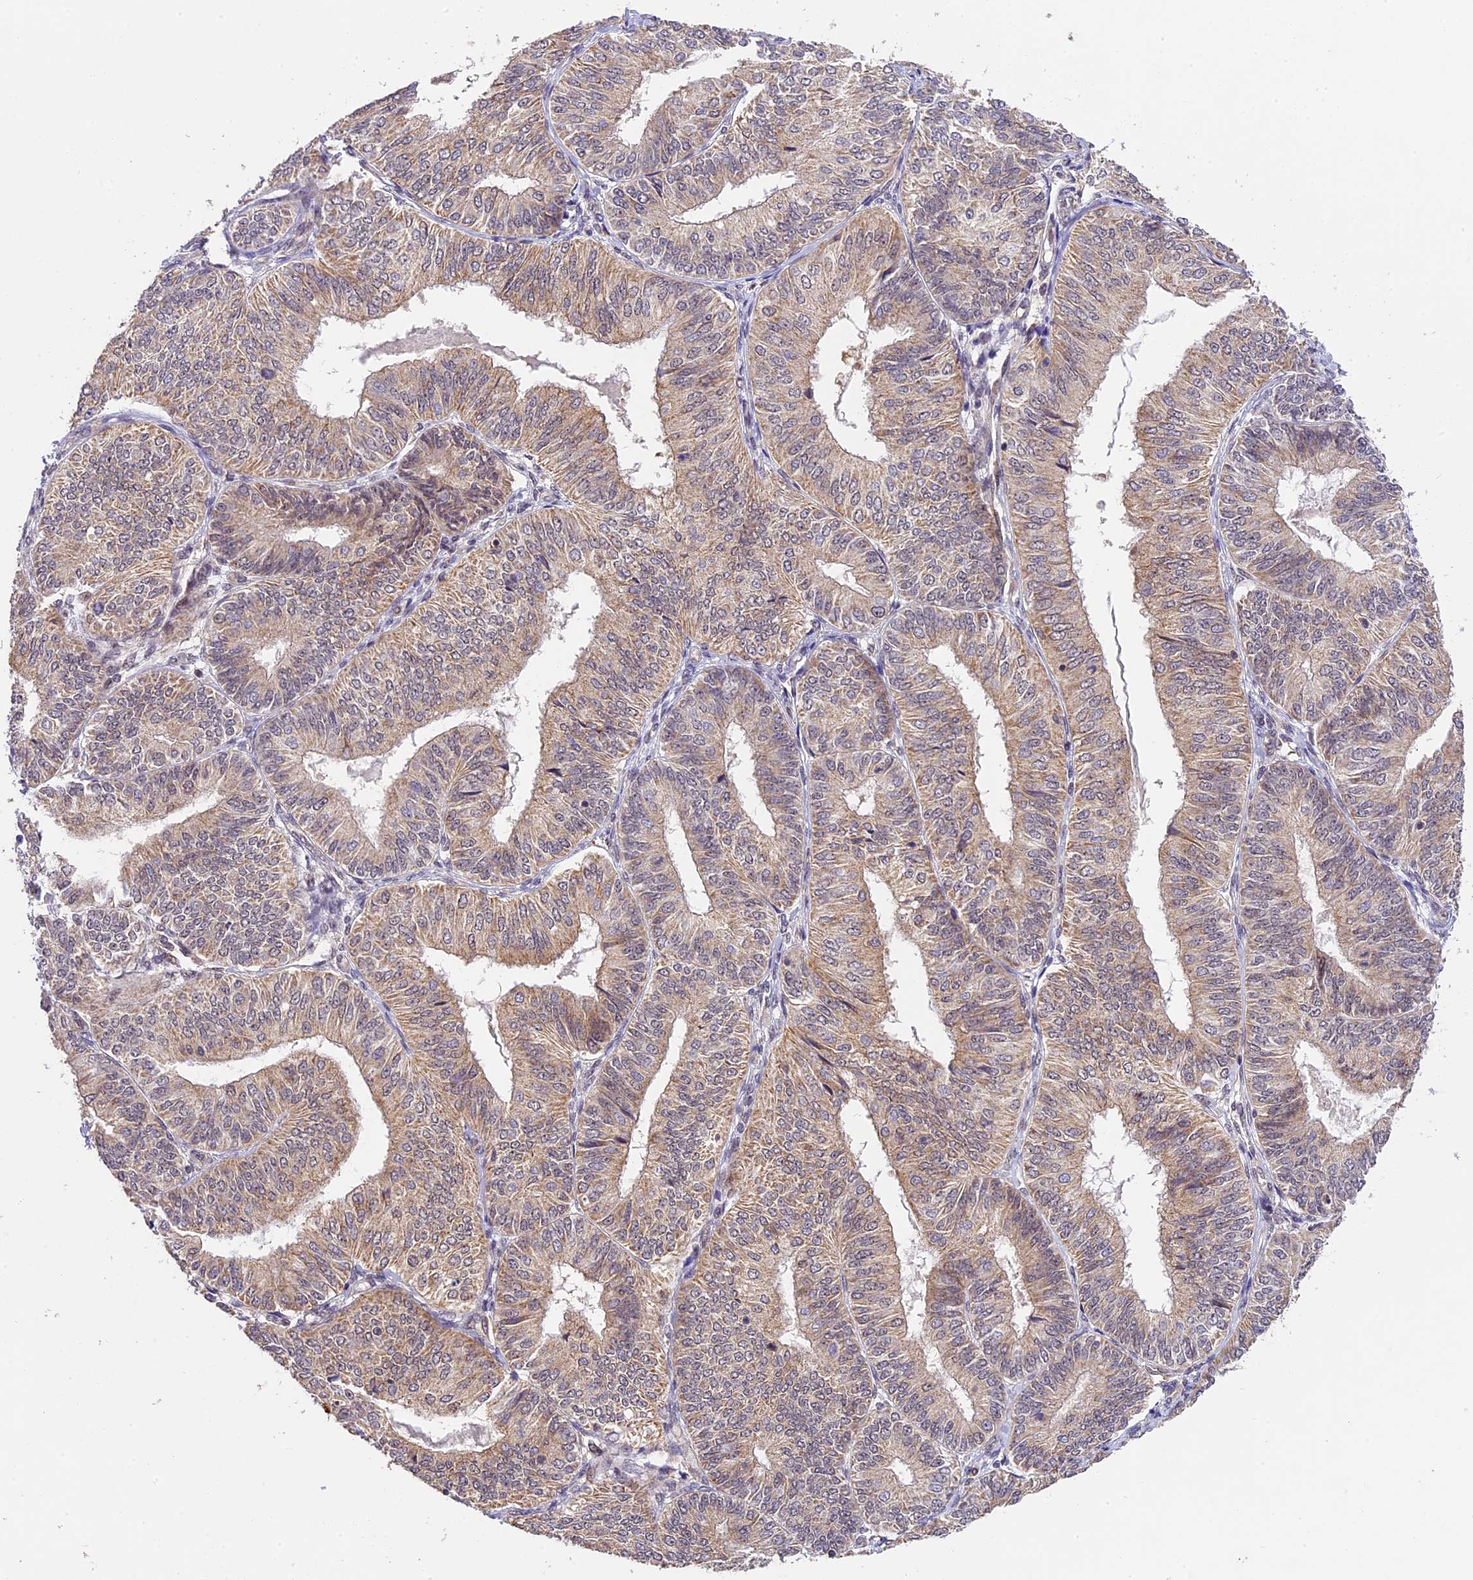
{"staining": {"intensity": "weak", "quantity": ">75%", "location": "cytoplasmic/membranous"}, "tissue": "endometrial cancer", "cell_type": "Tumor cells", "image_type": "cancer", "snomed": [{"axis": "morphology", "description": "Adenocarcinoma, NOS"}, {"axis": "topography", "description": "Endometrium"}], "caption": "IHC histopathology image of neoplastic tissue: endometrial cancer stained using IHC displays low levels of weak protein expression localized specifically in the cytoplasmic/membranous of tumor cells, appearing as a cytoplasmic/membranous brown color.", "gene": "ZAR1L", "patient": {"sex": "female", "age": 58}}